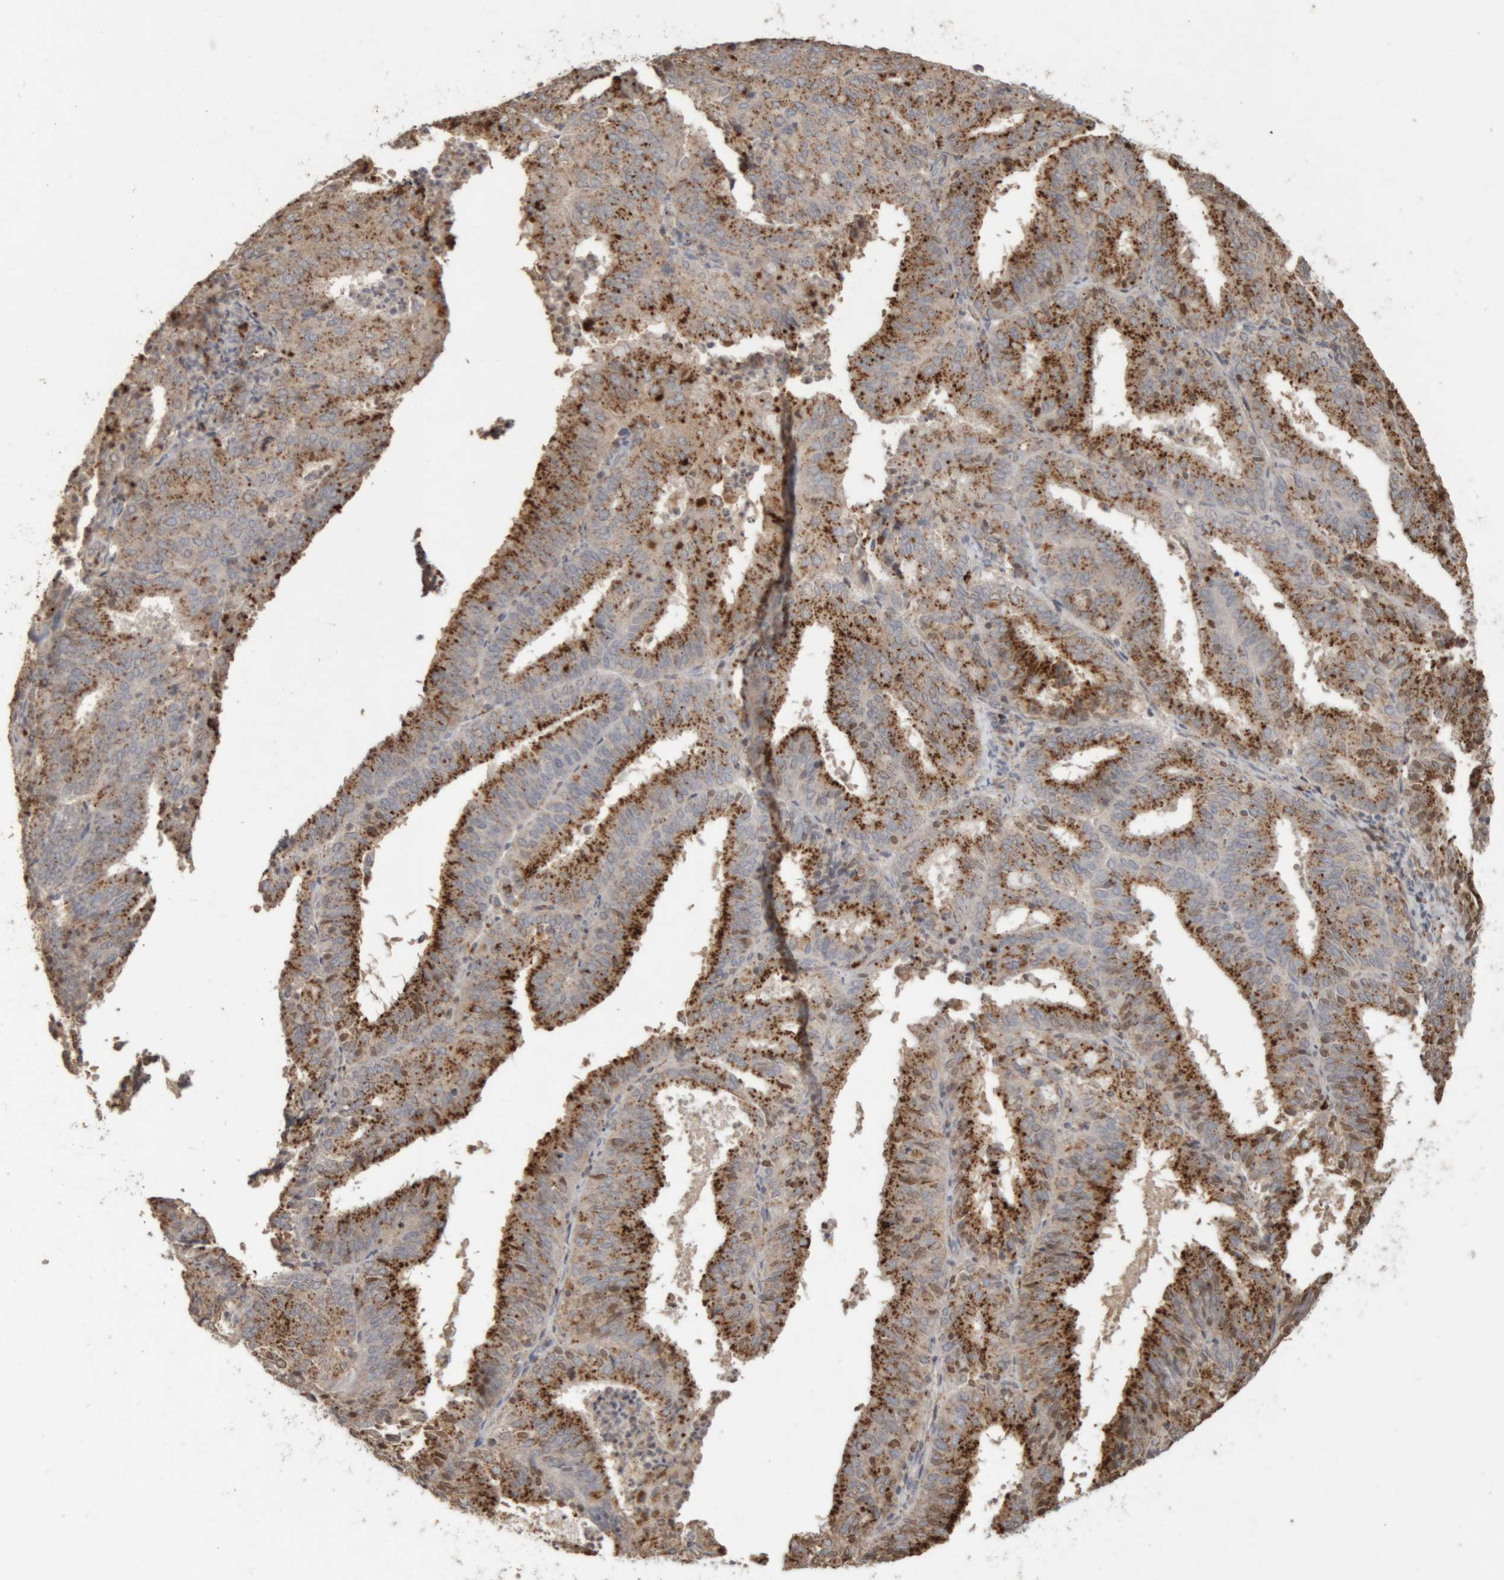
{"staining": {"intensity": "strong", "quantity": ">75%", "location": "cytoplasmic/membranous"}, "tissue": "endometrial cancer", "cell_type": "Tumor cells", "image_type": "cancer", "snomed": [{"axis": "morphology", "description": "Adenocarcinoma, NOS"}, {"axis": "topography", "description": "Uterus"}], "caption": "Endometrial cancer stained for a protein demonstrates strong cytoplasmic/membranous positivity in tumor cells.", "gene": "ARSA", "patient": {"sex": "female", "age": 60}}